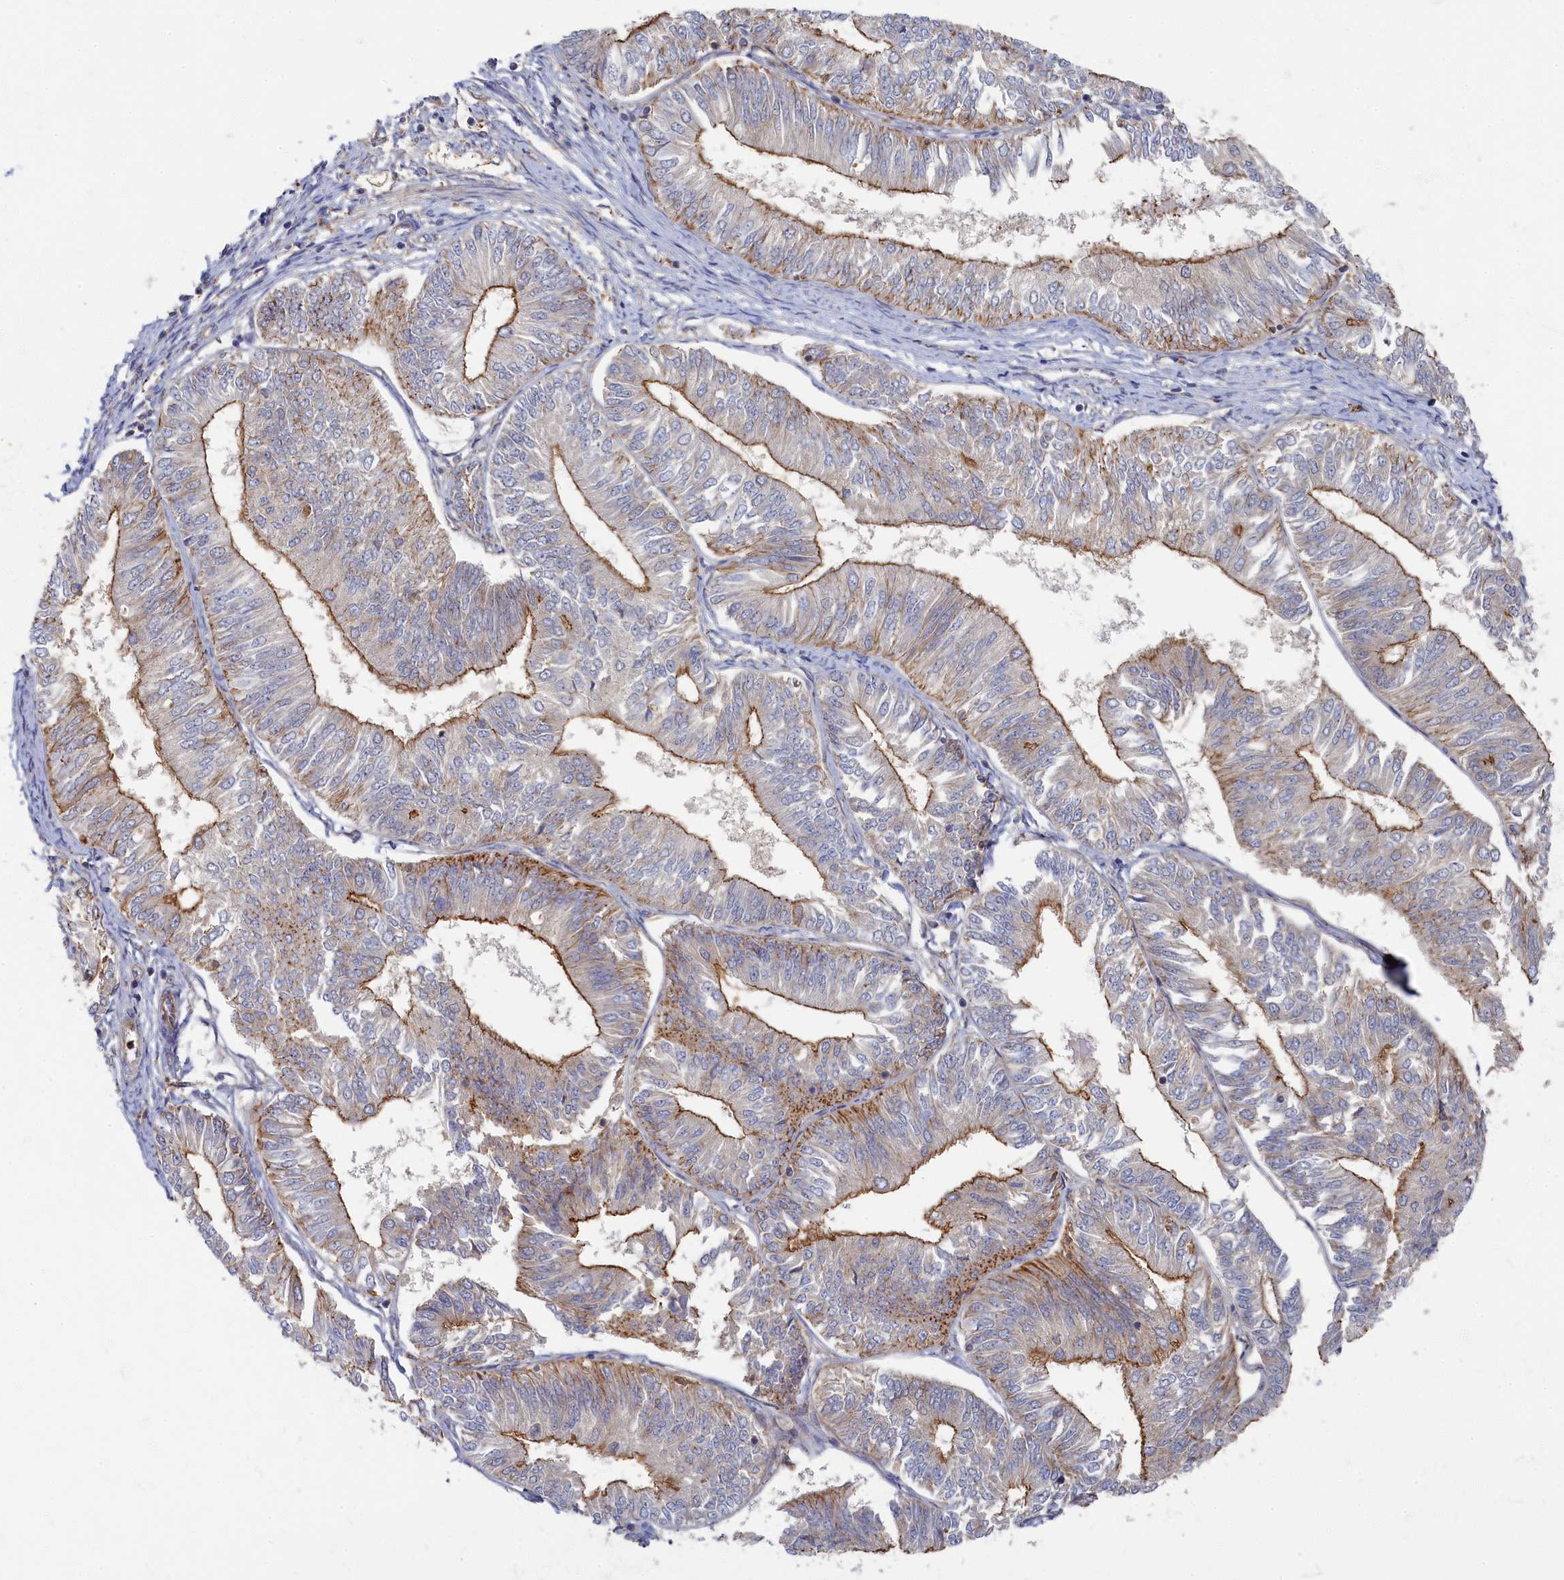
{"staining": {"intensity": "moderate", "quantity": "25%-75%", "location": "cytoplasmic/membranous"}, "tissue": "endometrial cancer", "cell_type": "Tumor cells", "image_type": "cancer", "snomed": [{"axis": "morphology", "description": "Adenocarcinoma, NOS"}, {"axis": "topography", "description": "Endometrium"}], "caption": "Endometrial adenocarcinoma stained for a protein demonstrates moderate cytoplasmic/membranous positivity in tumor cells.", "gene": "PSMG2", "patient": {"sex": "female", "age": 58}}